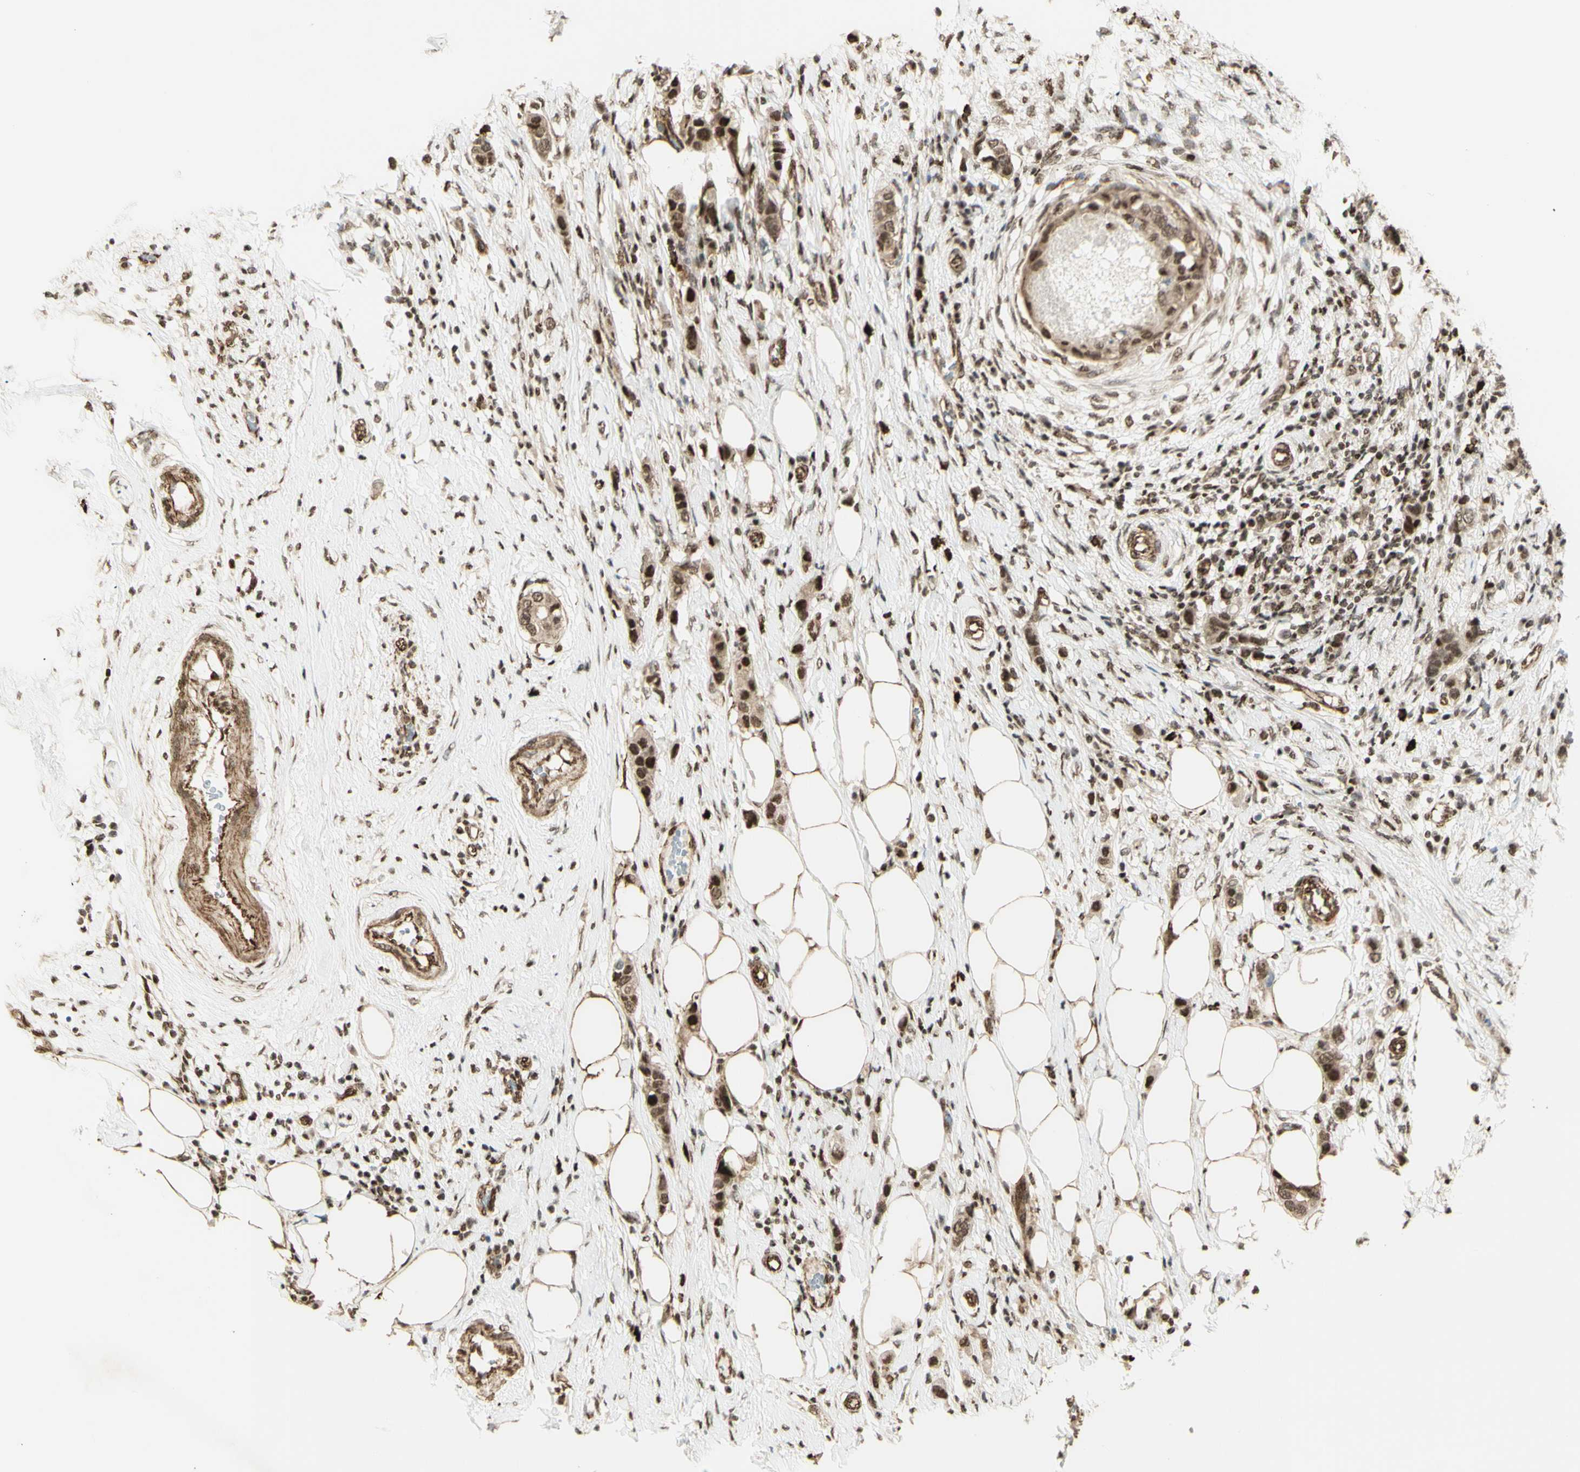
{"staining": {"intensity": "moderate", "quantity": ">75%", "location": "nuclear"}, "tissue": "breast cancer", "cell_type": "Tumor cells", "image_type": "cancer", "snomed": [{"axis": "morphology", "description": "Normal tissue, NOS"}, {"axis": "morphology", "description": "Duct carcinoma"}, {"axis": "topography", "description": "Breast"}], "caption": "Protein staining of breast infiltrating ductal carcinoma tissue reveals moderate nuclear positivity in about >75% of tumor cells. The protein is shown in brown color, while the nuclei are stained blue.", "gene": "ZMYM6", "patient": {"sex": "female", "age": 50}}